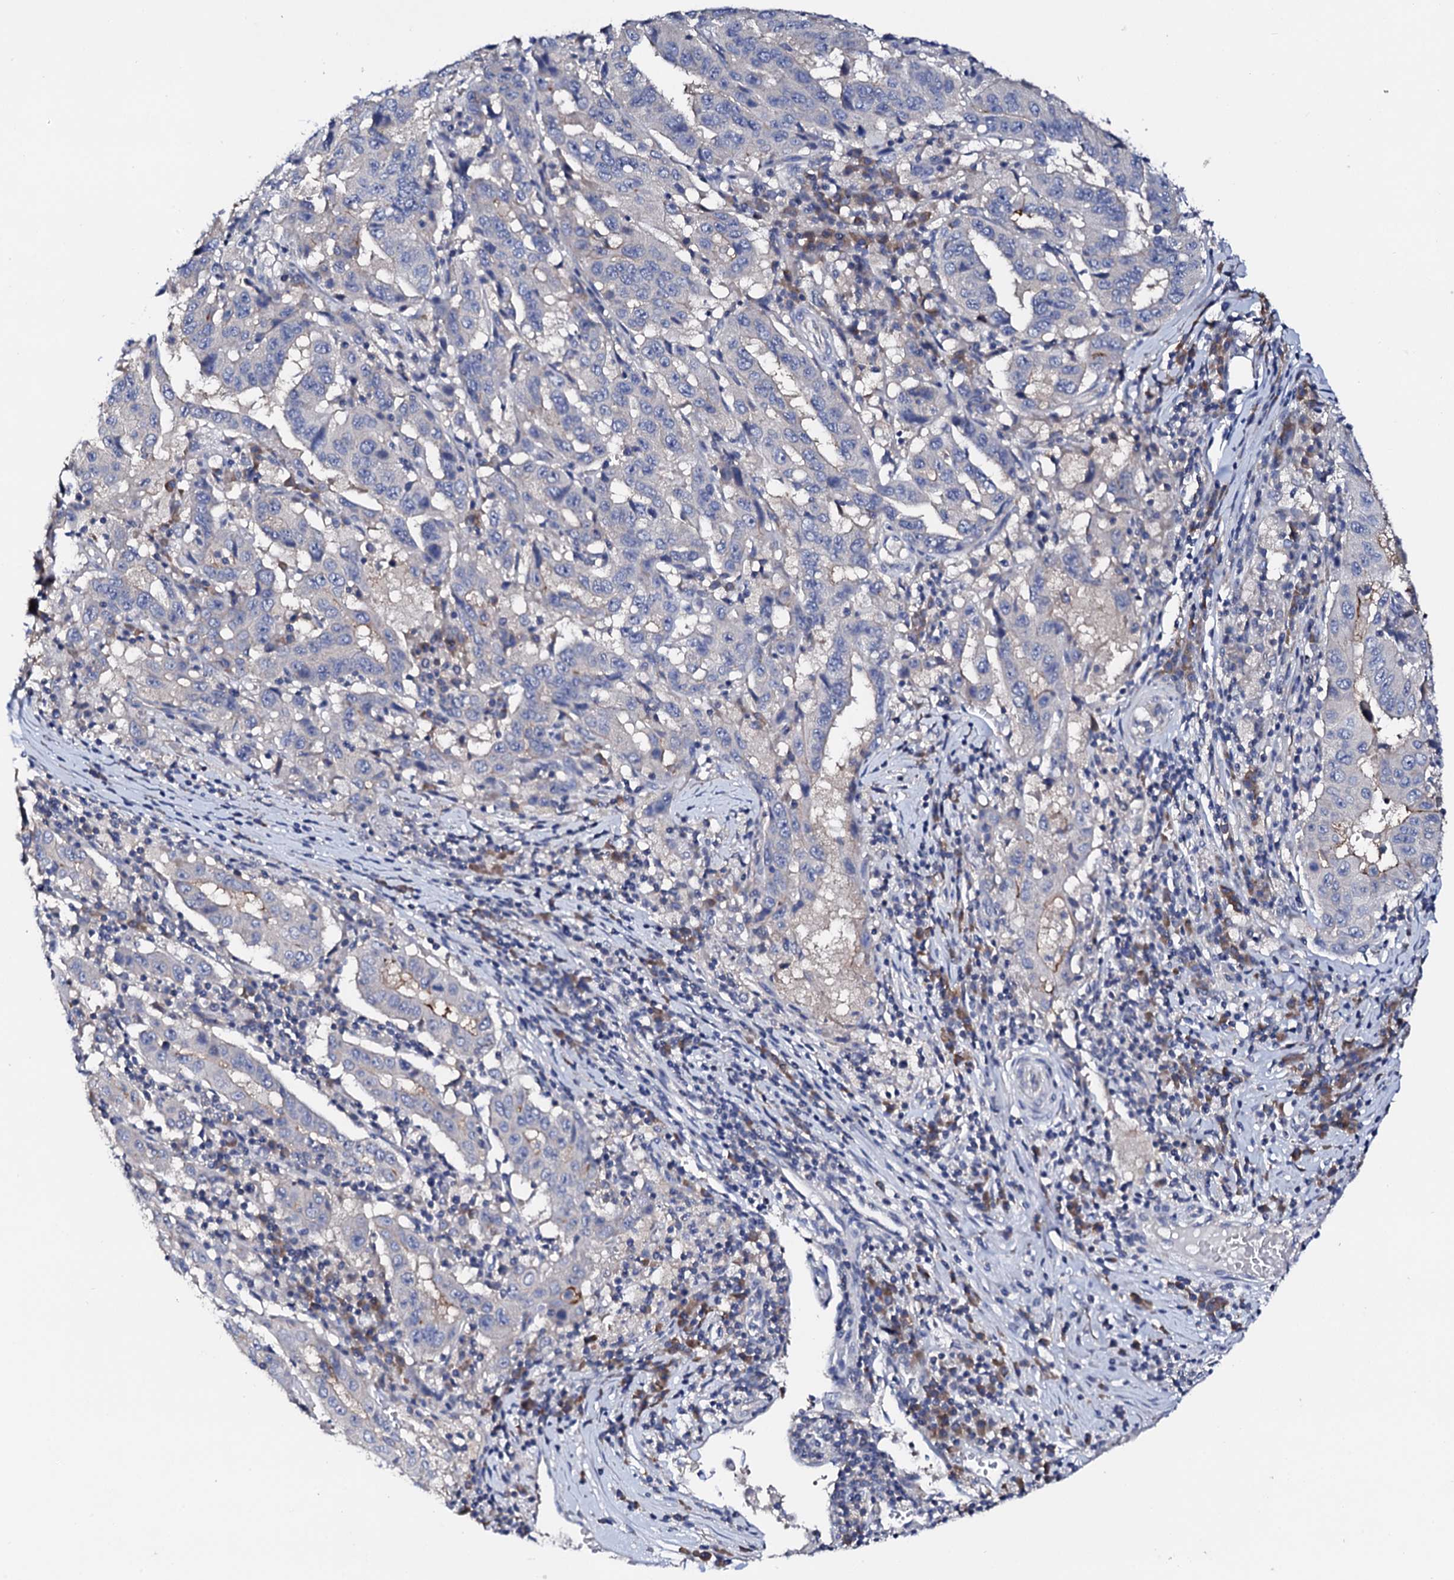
{"staining": {"intensity": "negative", "quantity": "none", "location": "none"}, "tissue": "pancreatic cancer", "cell_type": "Tumor cells", "image_type": "cancer", "snomed": [{"axis": "morphology", "description": "Adenocarcinoma, NOS"}, {"axis": "topography", "description": "Pancreas"}], "caption": "Tumor cells show no significant protein expression in pancreatic cancer (adenocarcinoma).", "gene": "NUP58", "patient": {"sex": "male", "age": 63}}